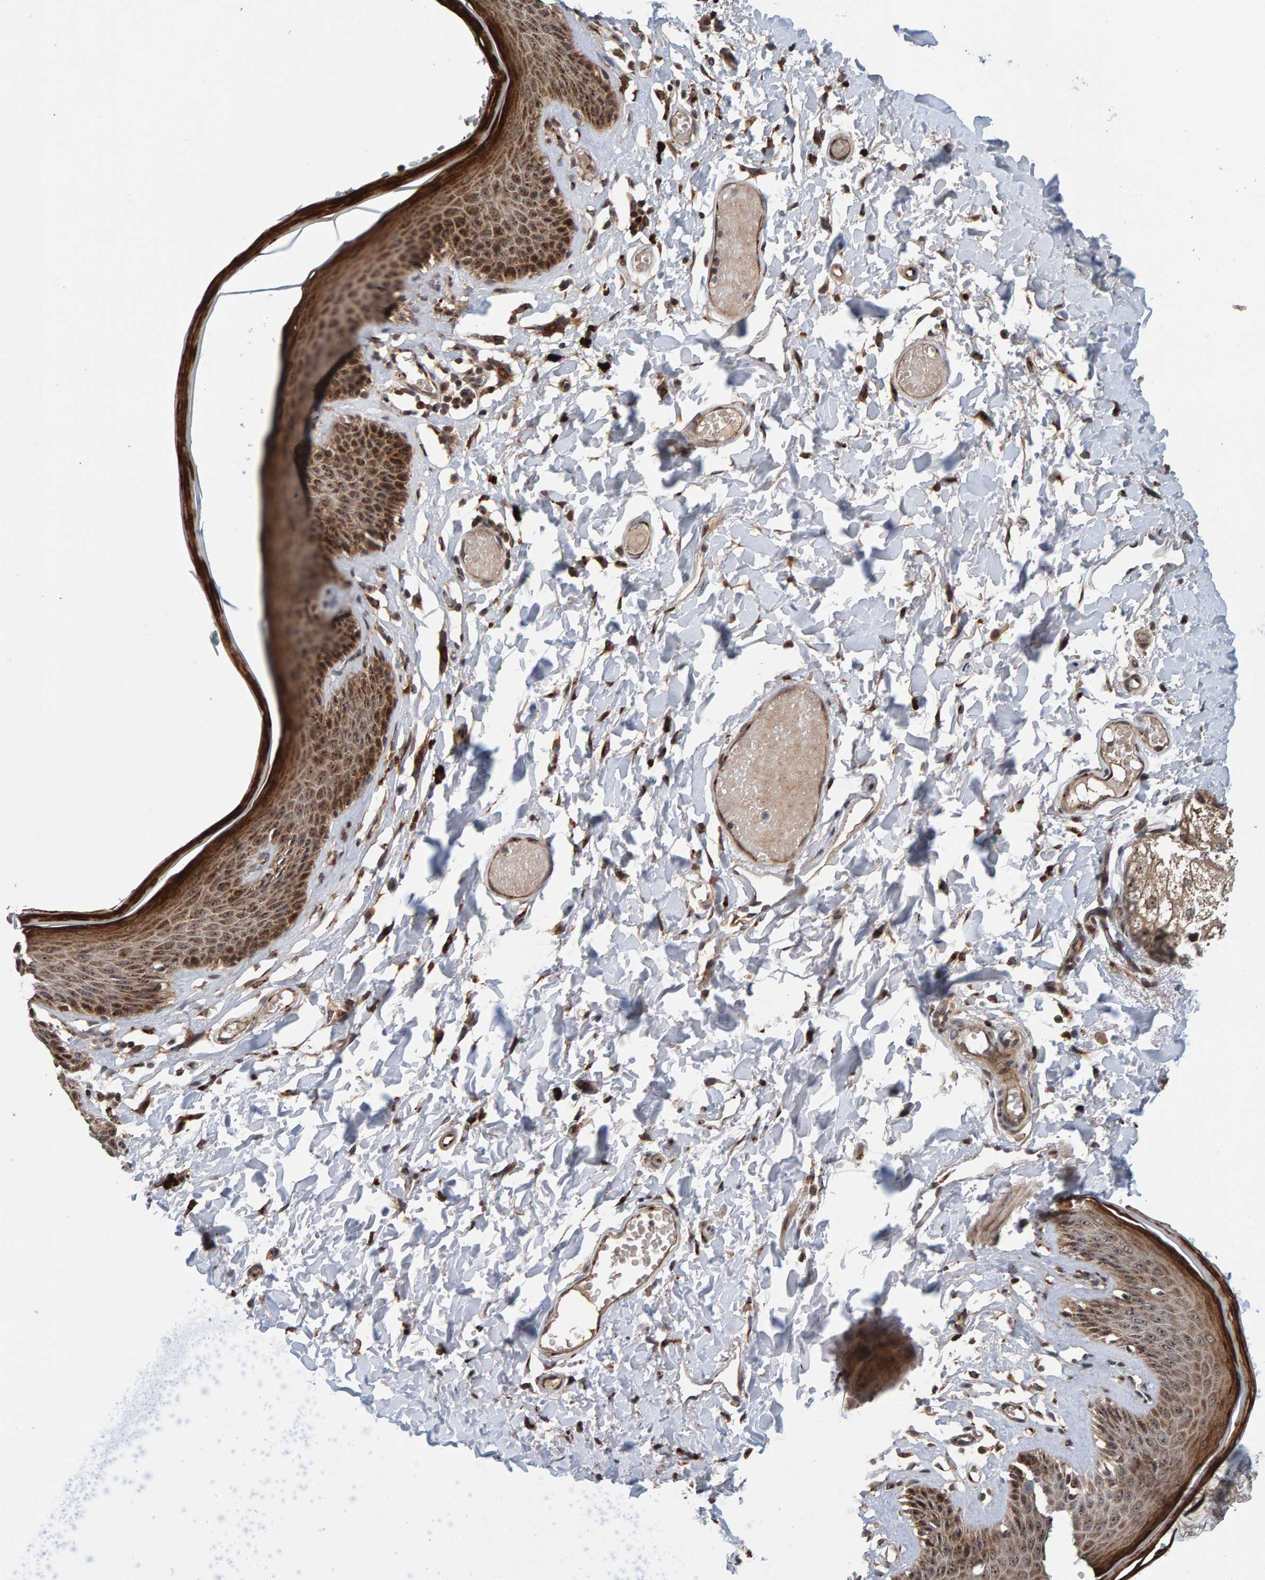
{"staining": {"intensity": "moderate", "quantity": ">75%", "location": "cytoplasmic/membranous,nuclear"}, "tissue": "skin", "cell_type": "Epidermal cells", "image_type": "normal", "snomed": [{"axis": "morphology", "description": "Normal tissue, NOS"}, {"axis": "topography", "description": "Vulva"}], "caption": "Protein positivity by immunohistochemistry displays moderate cytoplasmic/membranous,nuclear staining in approximately >75% of epidermal cells in benign skin.", "gene": "CCDC25", "patient": {"sex": "female", "age": 73}}